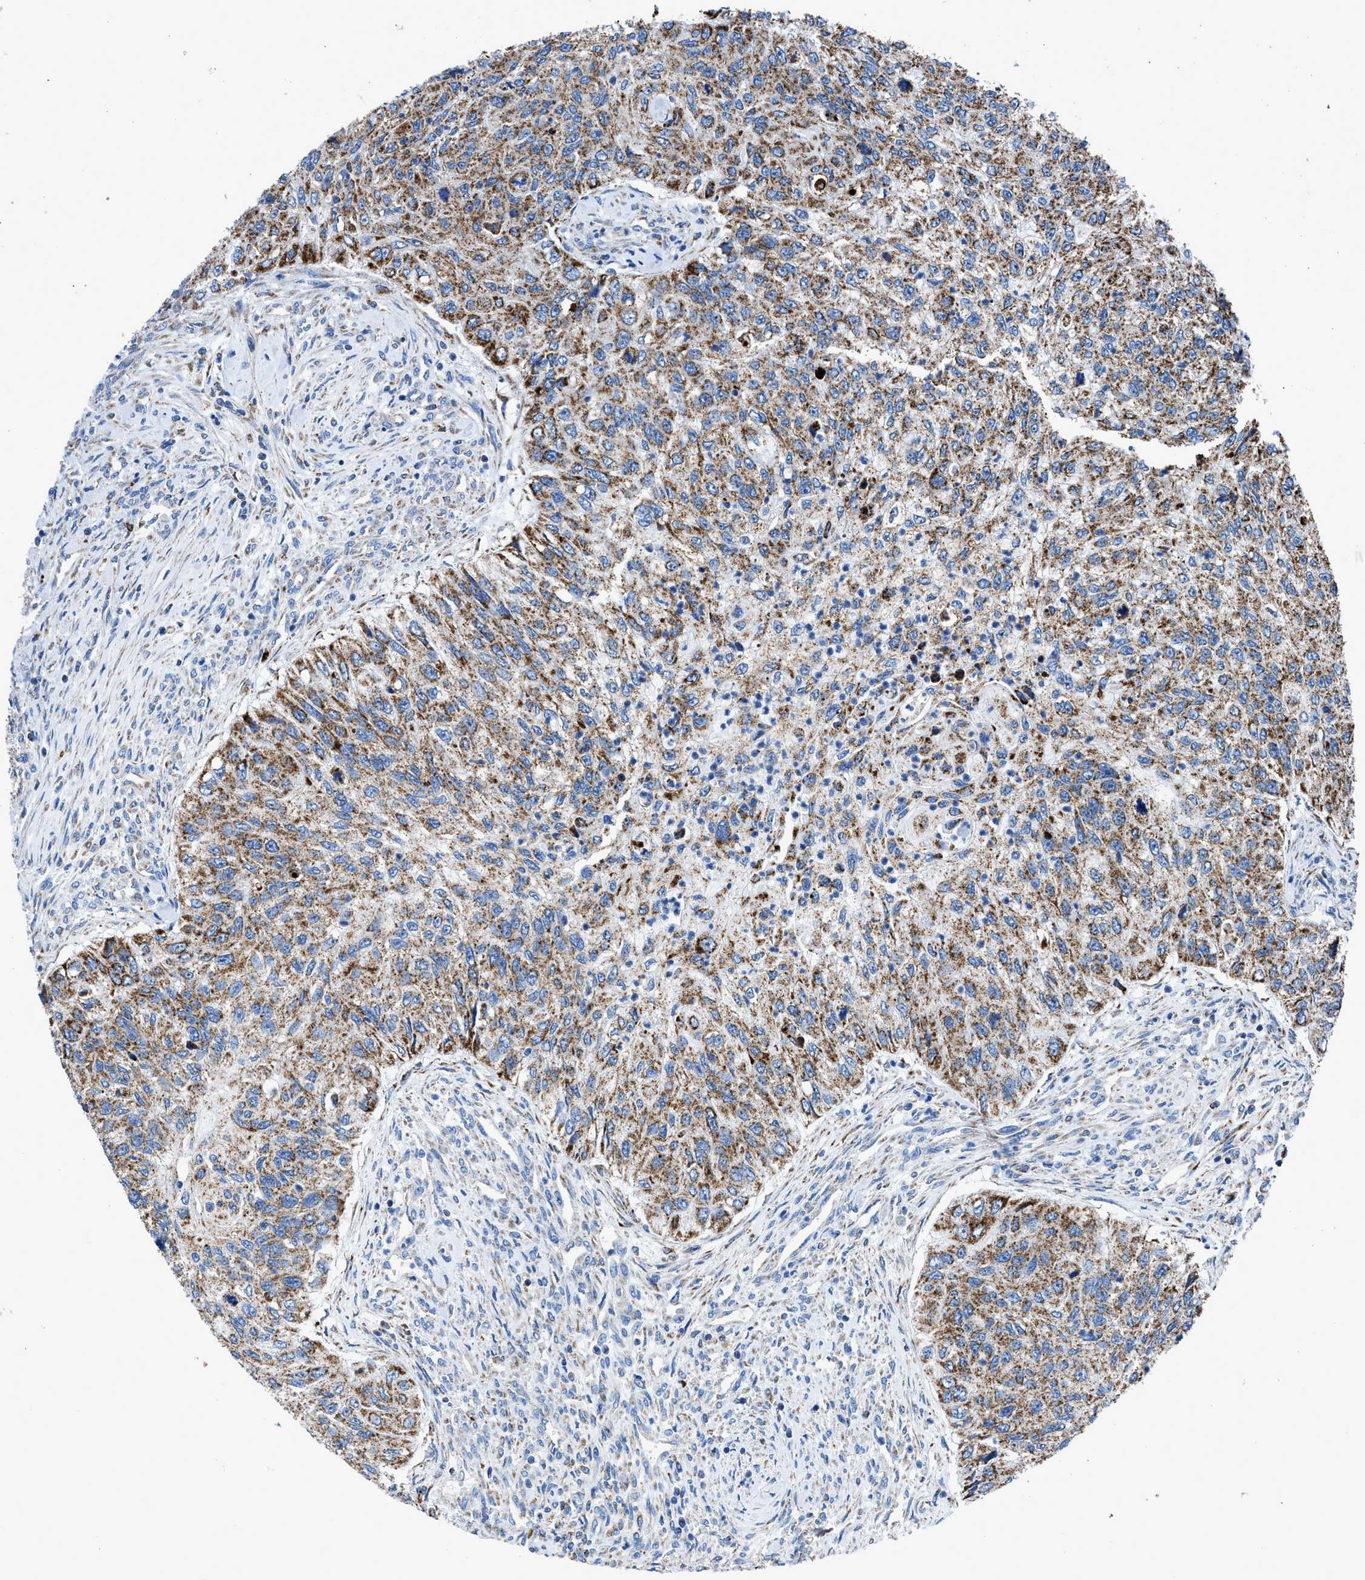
{"staining": {"intensity": "moderate", "quantity": ">75%", "location": "cytoplasmic/membranous"}, "tissue": "urothelial cancer", "cell_type": "Tumor cells", "image_type": "cancer", "snomed": [{"axis": "morphology", "description": "Urothelial carcinoma, High grade"}, {"axis": "topography", "description": "Urinary bladder"}], "caption": "There is medium levels of moderate cytoplasmic/membranous positivity in tumor cells of urothelial carcinoma (high-grade), as demonstrated by immunohistochemical staining (brown color).", "gene": "ZDHHC3", "patient": {"sex": "female", "age": 60}}